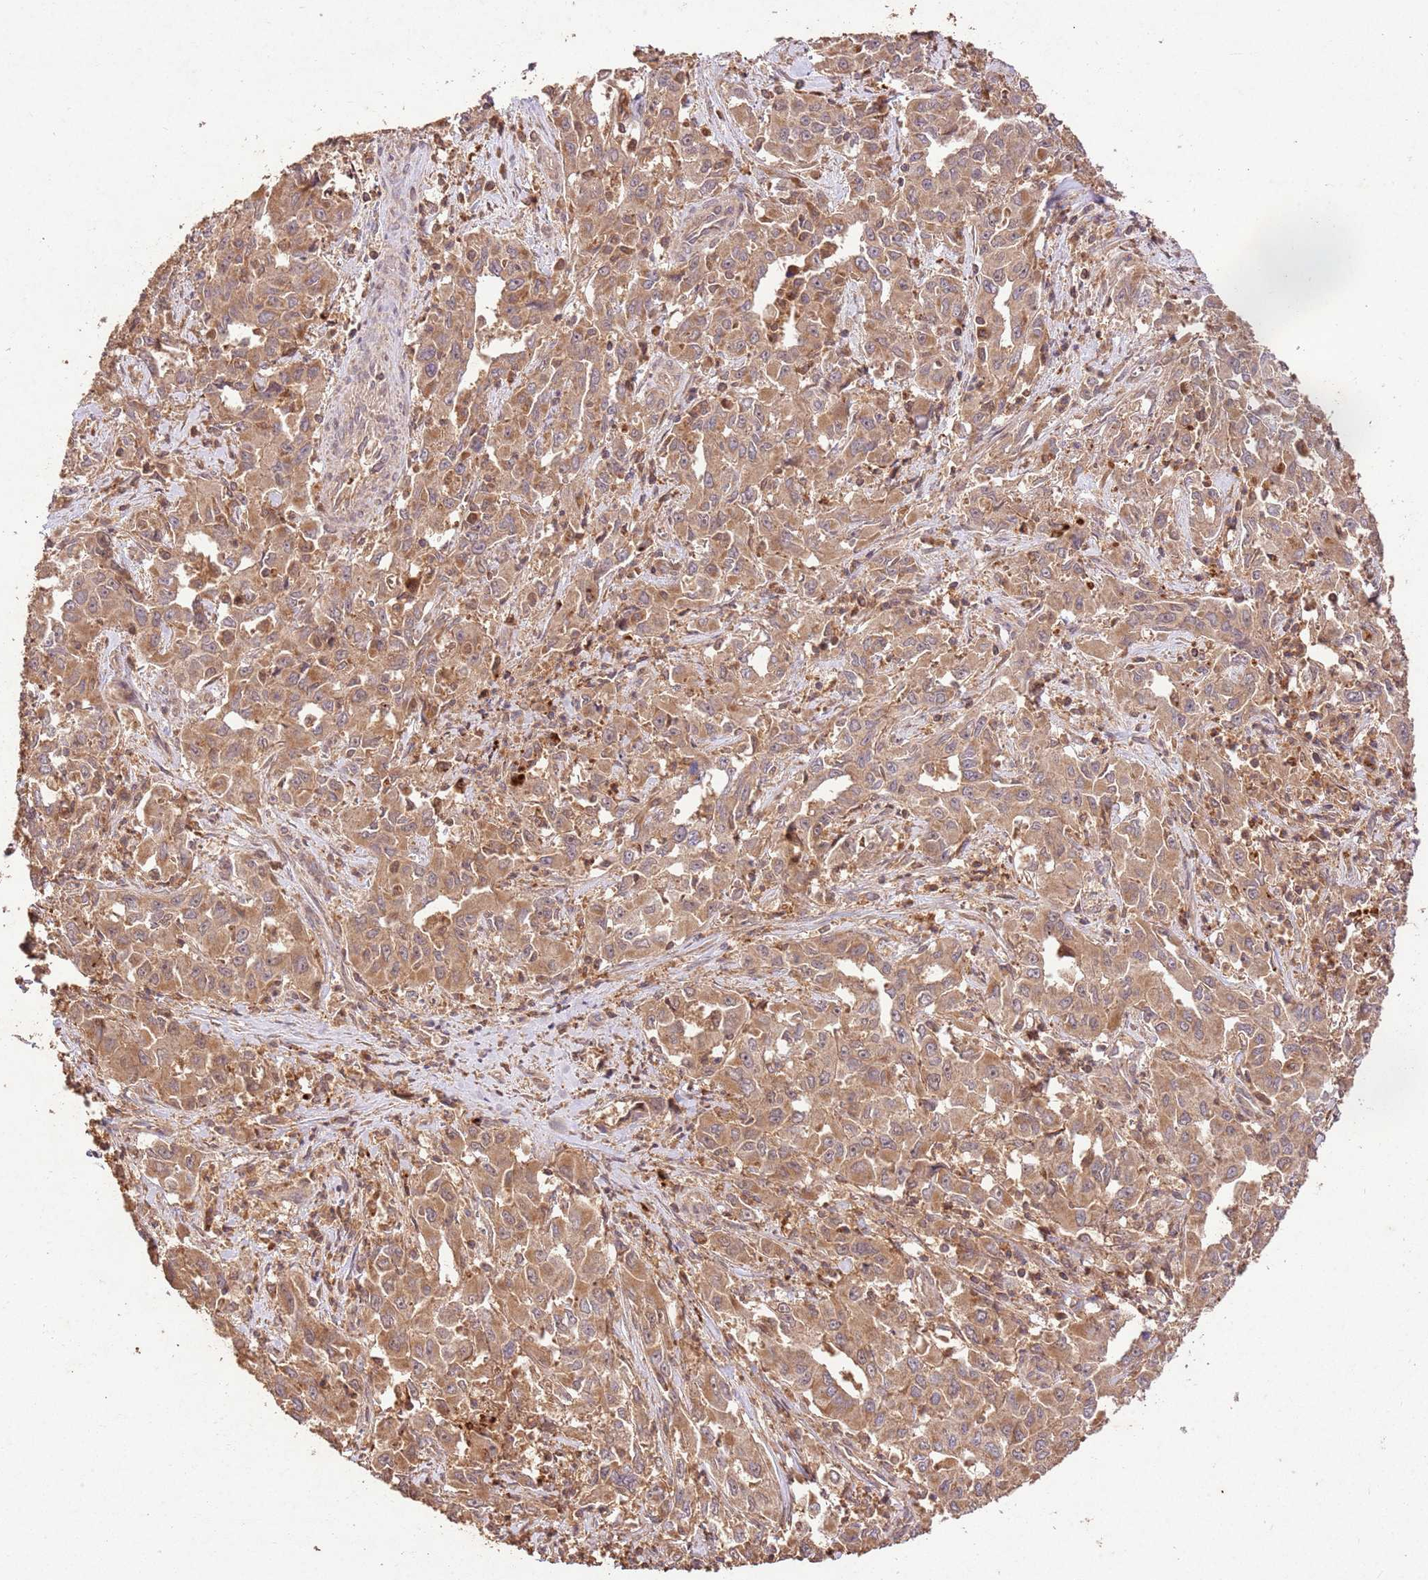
{"staining": {"intensity": "moderate", "quantity": ">75%", "location": "cytoplasmic/membranous"}, "tissue": "liver cancer", "cell_type": "Tumor cells", "image_type": "cancer", "snomed": [{"axis": "morphology", "description": "Carcinoma, Hepatocellular, NOS"}, {"axis": "topography", "description": "Liver"}], "caption": "Human liver hepatocellular carcinoma stained for a protein (brown) displays moderate cytoplasmic/membranous positive expression in about >75% of tumor cells.", "gene": "LRRC28", "patient": {"sex": "male", "age": 63}}